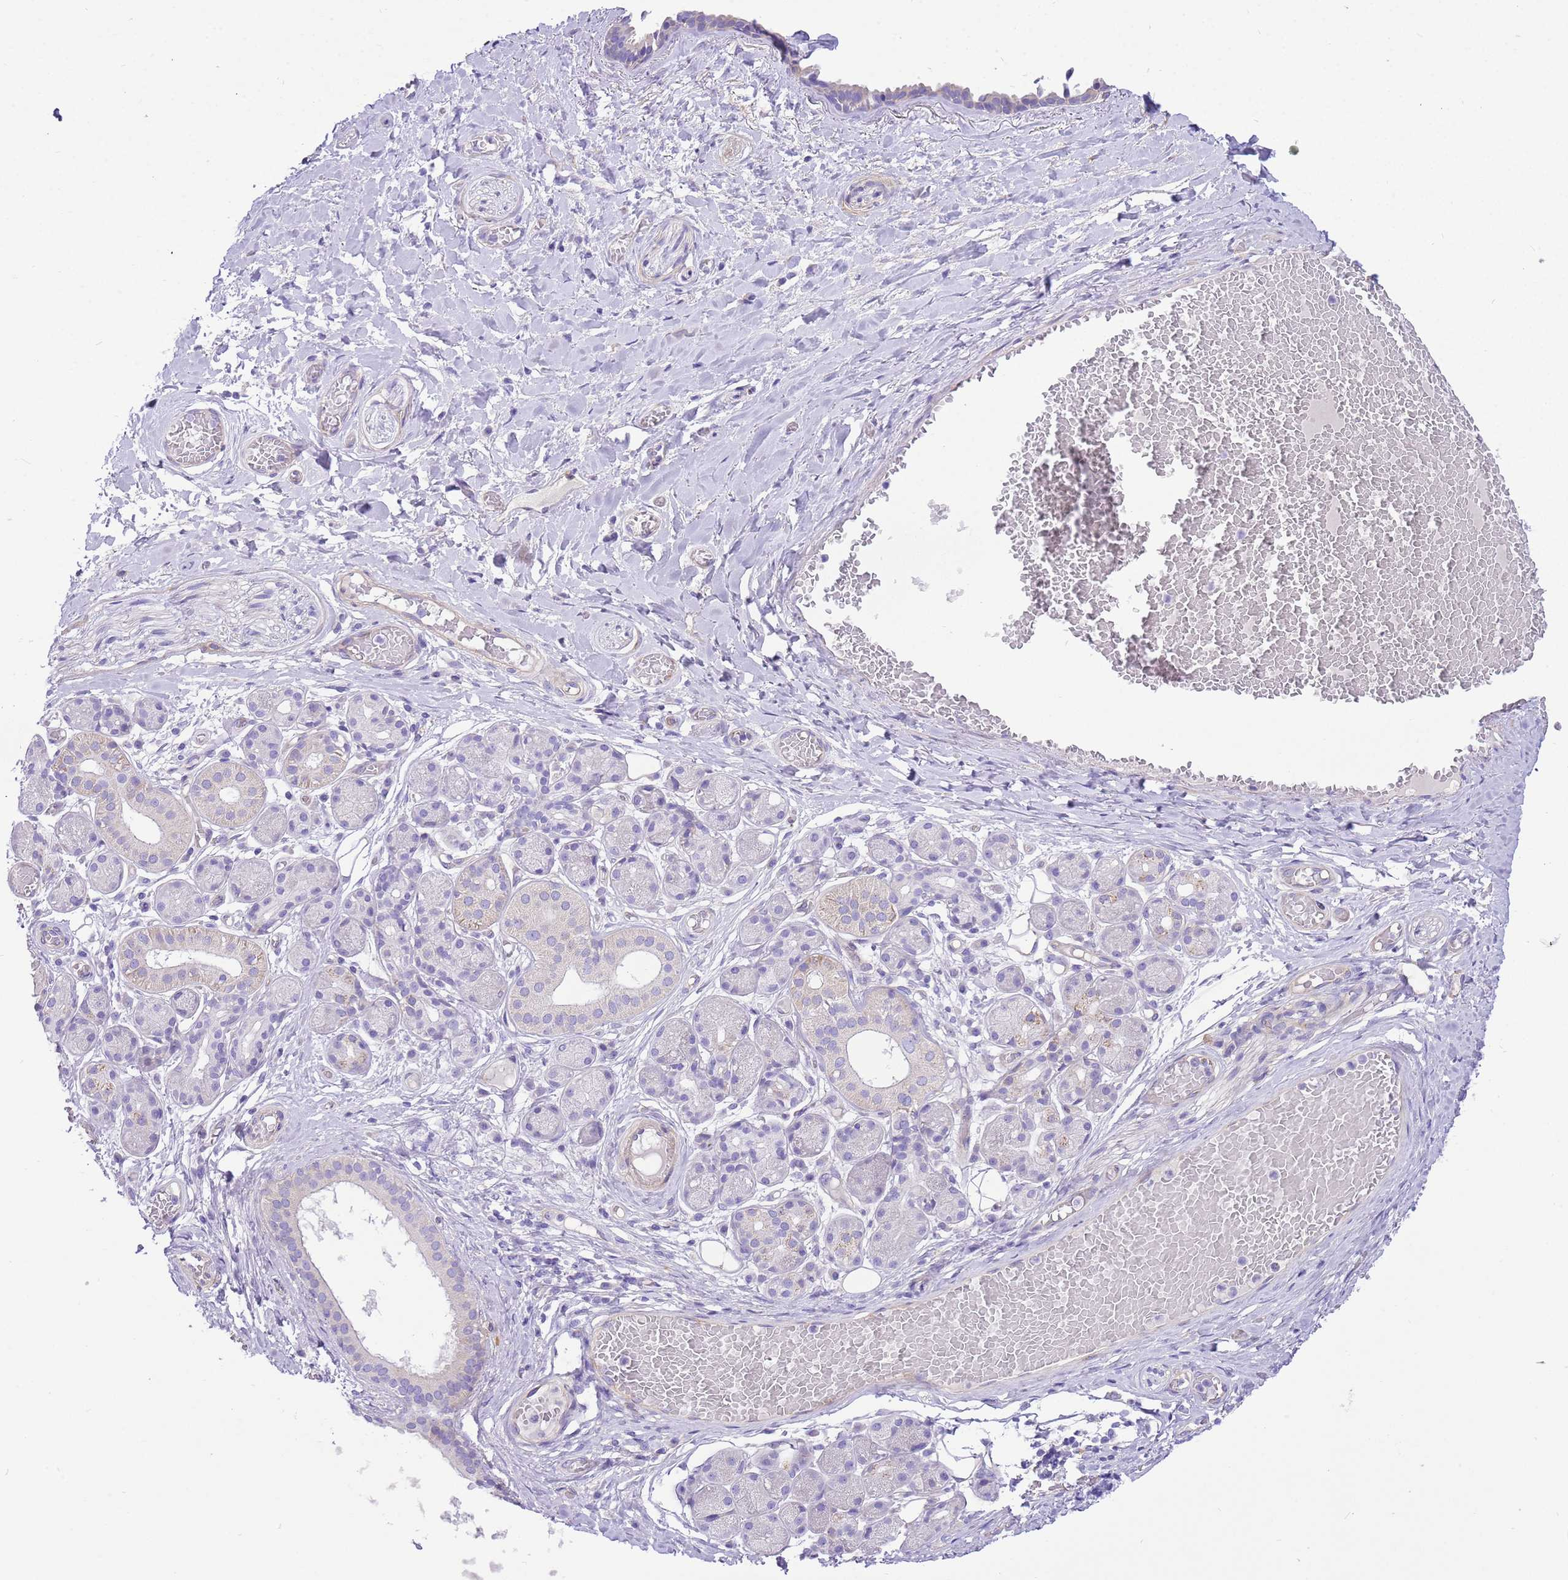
{"staining": {"intensity": "negative", "quantity": "none", "location": "none"}, "tissue": "adipose tissue", "cell_type": "Adipocytes", "image_type": "normal", "snomed": [{"axis": "morphology", "description": "Normal tissue, NOS"}, {"axis": "topography", "description": "Salivary gland"}, {"axis": "topography", "description": "Peripheral nerve tissue"}], "caption": "This is an IHC image of benign human adipose tissue. There is no staining in adipocytes.", "gene": "SERINC3", "patient": {"sex": "male", "age": 62}}